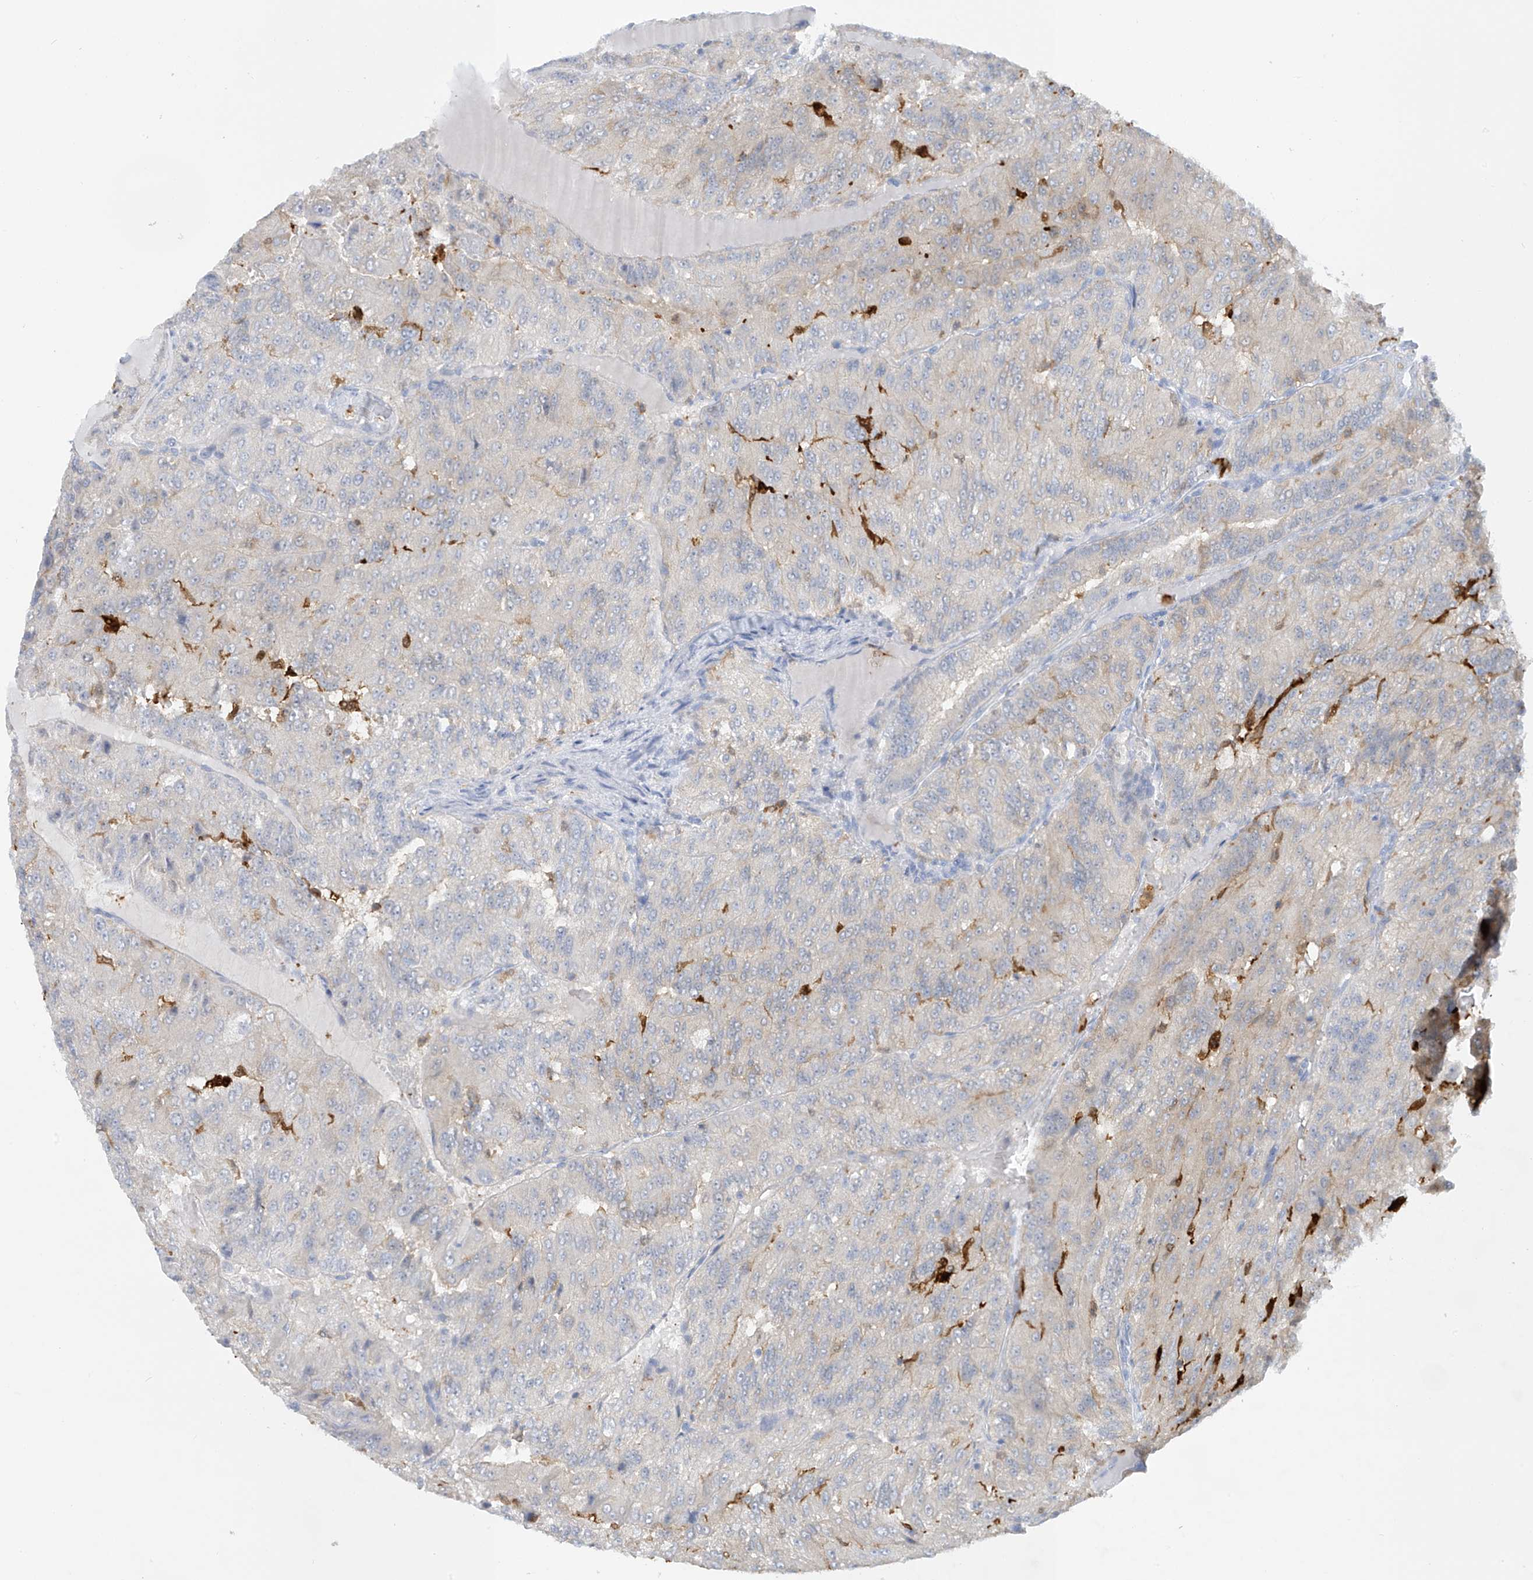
{"staining": {"intensity": "weak", "quantity": "<25%", "location": "cytoplasmic/membranous"}, "tissue": "renal cancer", "cell_type": "Tumor cells", "image_type": "cancer", "snomed": [{"axis": "morphology", "description": "Adenocarcinoma, NOS"}, {"axis": "topography", "description": "Kidney"}], "caption": "An immunohistochemistry micrograph of renal adenocarcinoma is shown. There is no staining in tumor cells of renal adenocarcinoma.", "gene": "TRMT2B", "patient": {"sex": "female", "age": 63}}